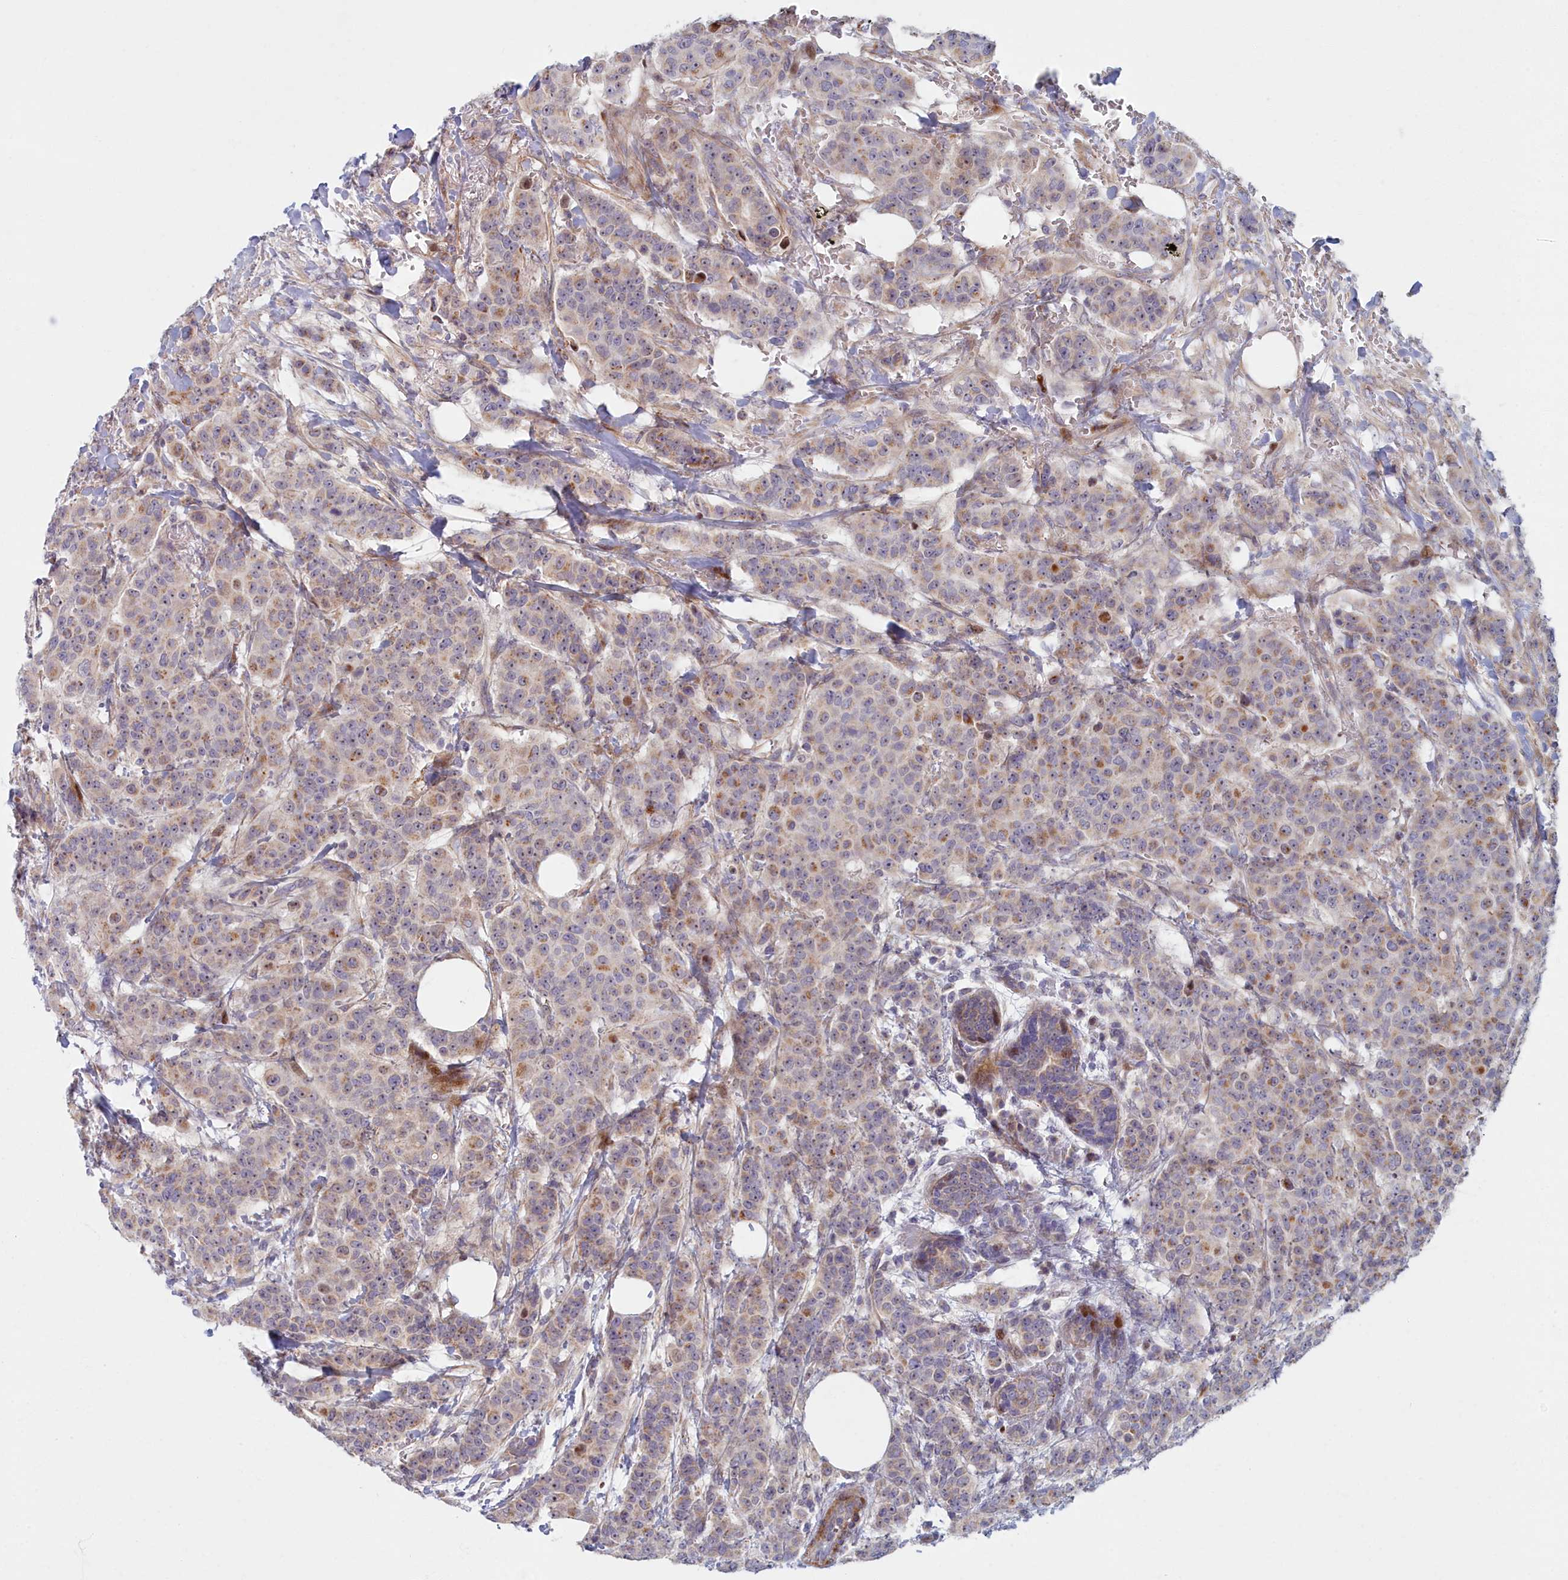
{"staining": {"intensity": "moderate", "quantity": "<25%", "location": "cytoplasmic/membranous"}, "tissue": "breast cancer", "cell_type": "Tumor cells", "image_type": "cancer", "snomed": [{"axis": "morphology", "description": "Duct carcinoma"}, {"axis": "topography", "description": "Breast"}], "caption": "Immunohistochemistry (IHC) of human breast invasive ductal carcinoma exhibits low levels of moderate cytoplasmic/membranous positivity in approximately <25% of tumor cells. The protein of interest is shown in brown color, while the nuclei are stained blue.", "gene": "C15orf40", "patient": {"sex": "female", "age": 40}}